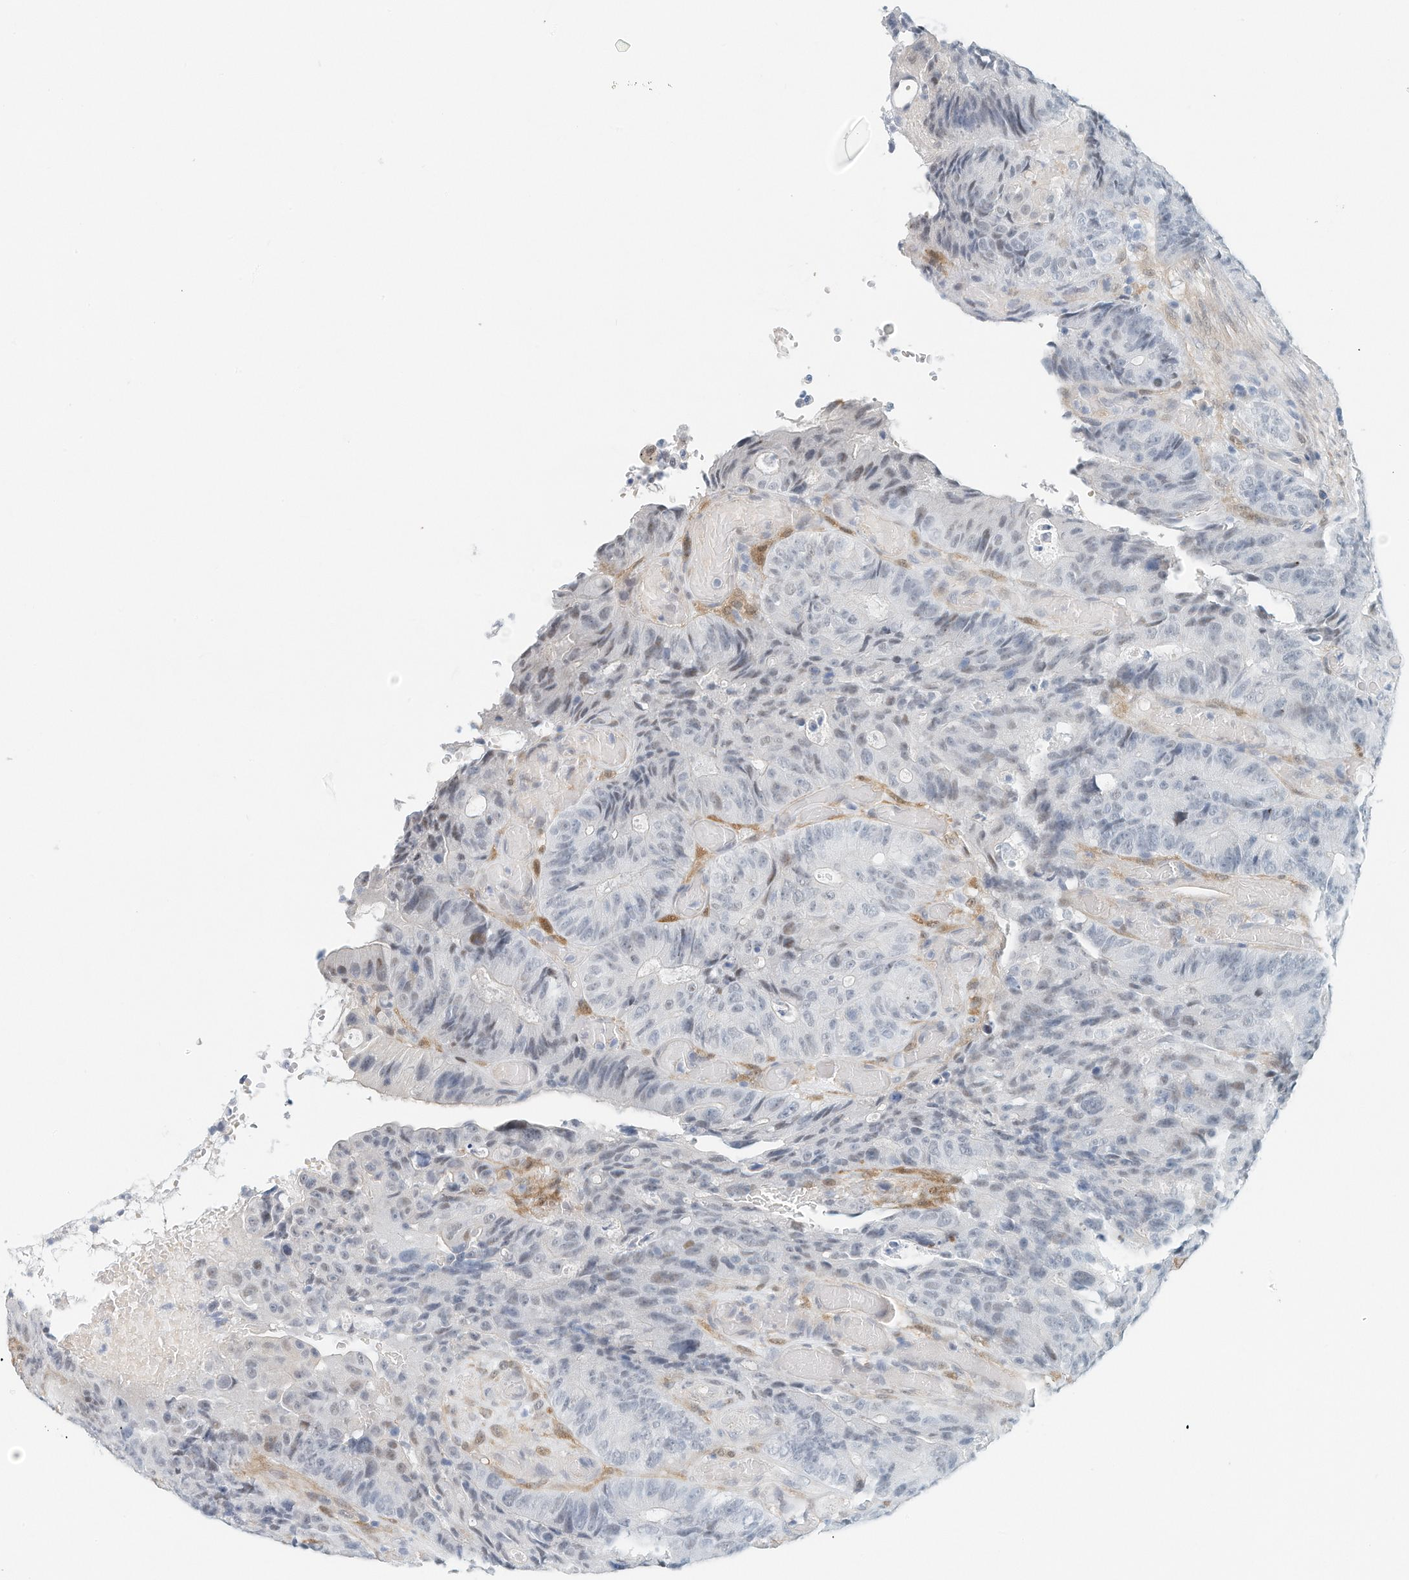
{"staining": {"intensity": "negative", "quantity": "none", "location": "none"}, "tissue": "colorectal cancer", "cell_type": "Tumor cells", "image_type": "cancer", "snomed": [{"axis": "morphology", "description": "Adenocarcinoma, NOS"}, {"axis": "topography", "description": "Colon"}], "caption": "An IHC micrograph of colorectal cancer is shown. There is no staining in tumor cells of colorectal cancer.", "gene": "ARHGAP28", "patient": {"sex": "male", "age": 87}}